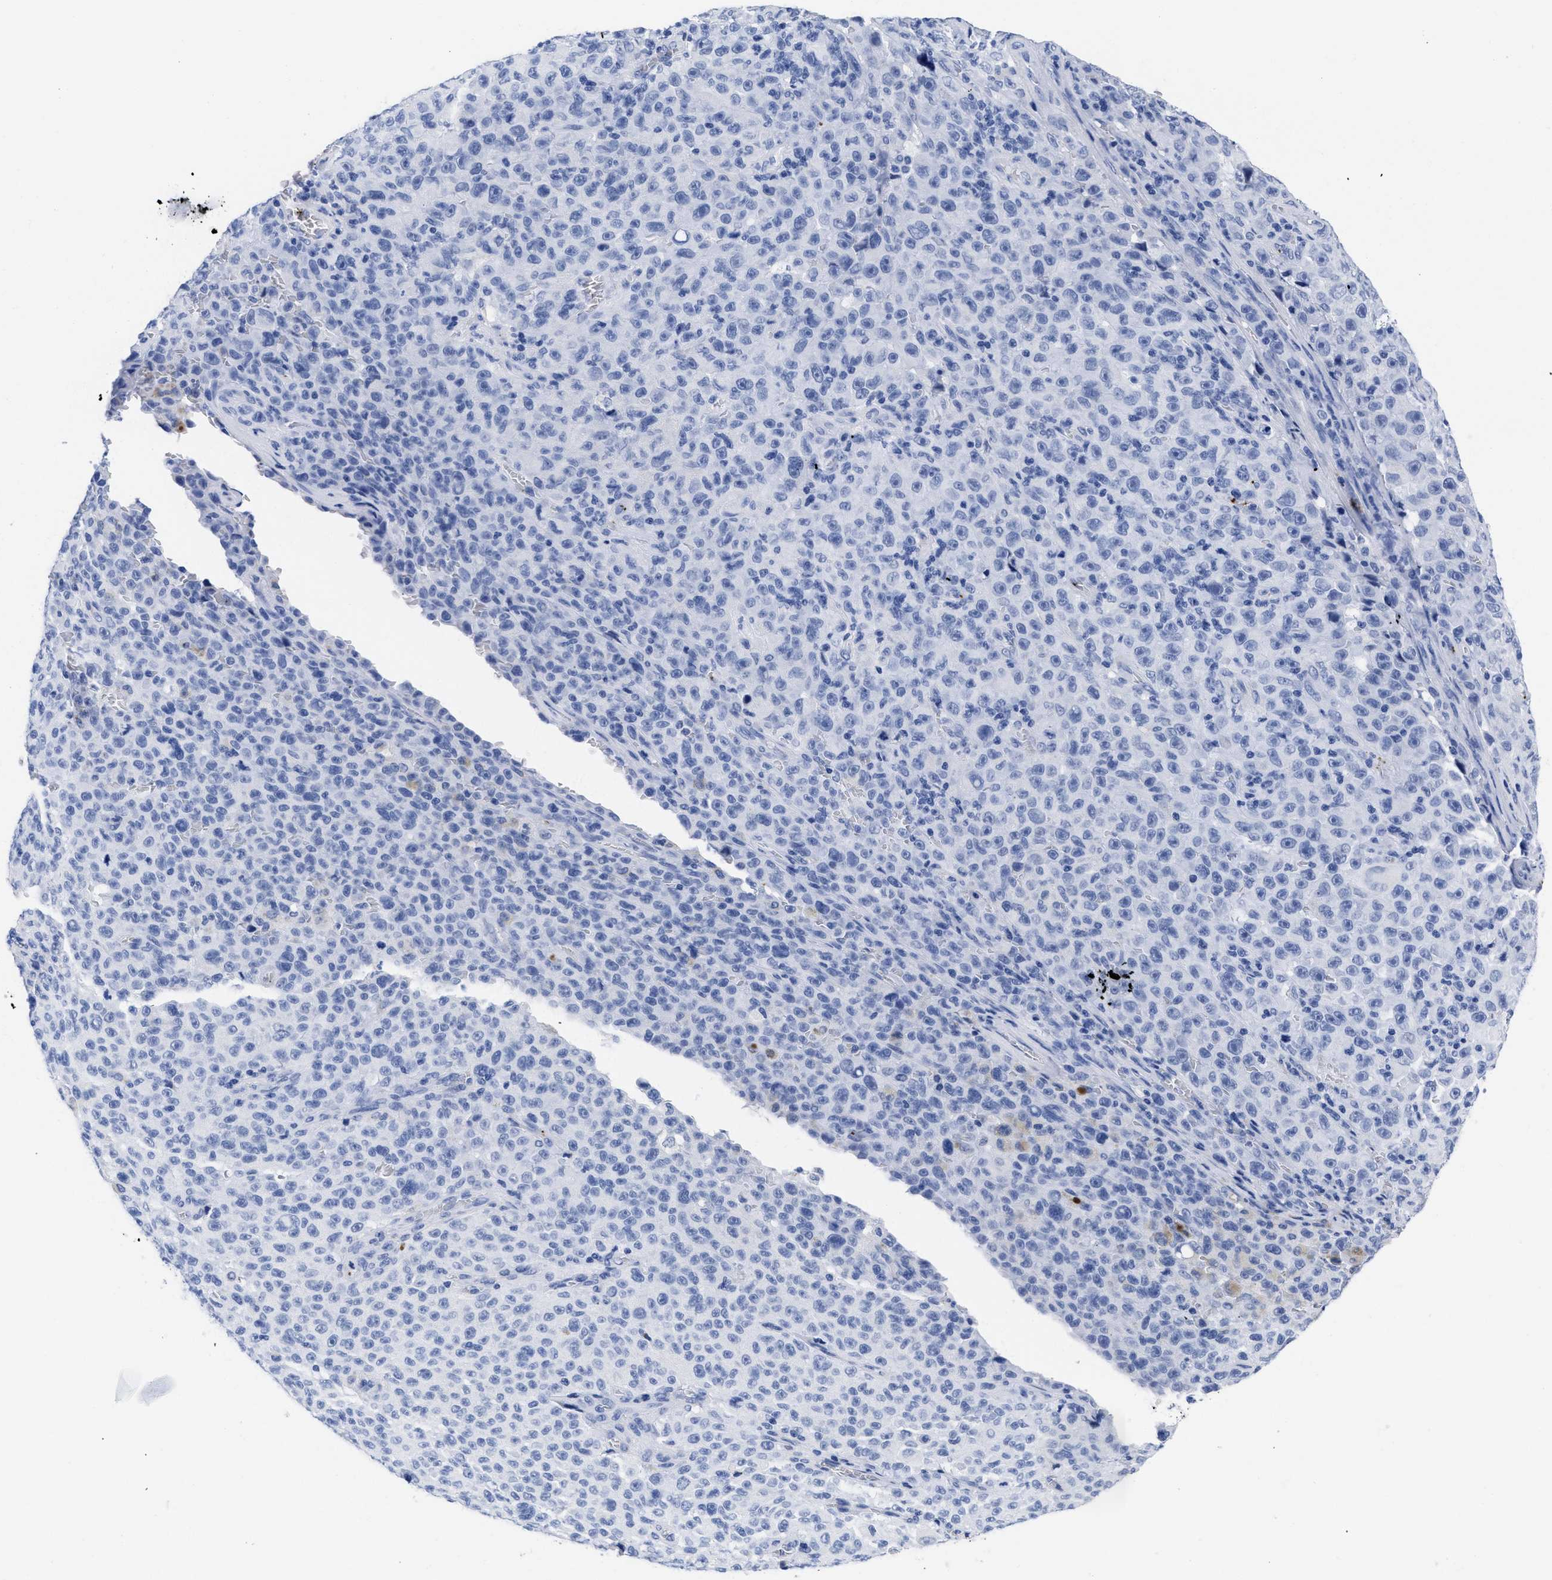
{"staining": {"intensity": "negative", "quantity": "none", "location": "none"}, "tissue": "melanoma", "cell_type": "Tumor cells", "image_type": "cancer", "snomed": [{"axis": "morphology", "description": "Malignant melanoma, NOS"}, {"axis": "topography", "description": "Skin"}], "caption": "Immunohistochemical staining of human melanoma displays no significant staining in tumor cells. (DAB immunohistochemistry (IHC) visualized using brightfield microscopy, high magnification).", "gene": "TREML1", "patient": {"sex": "female", "age": 82}}